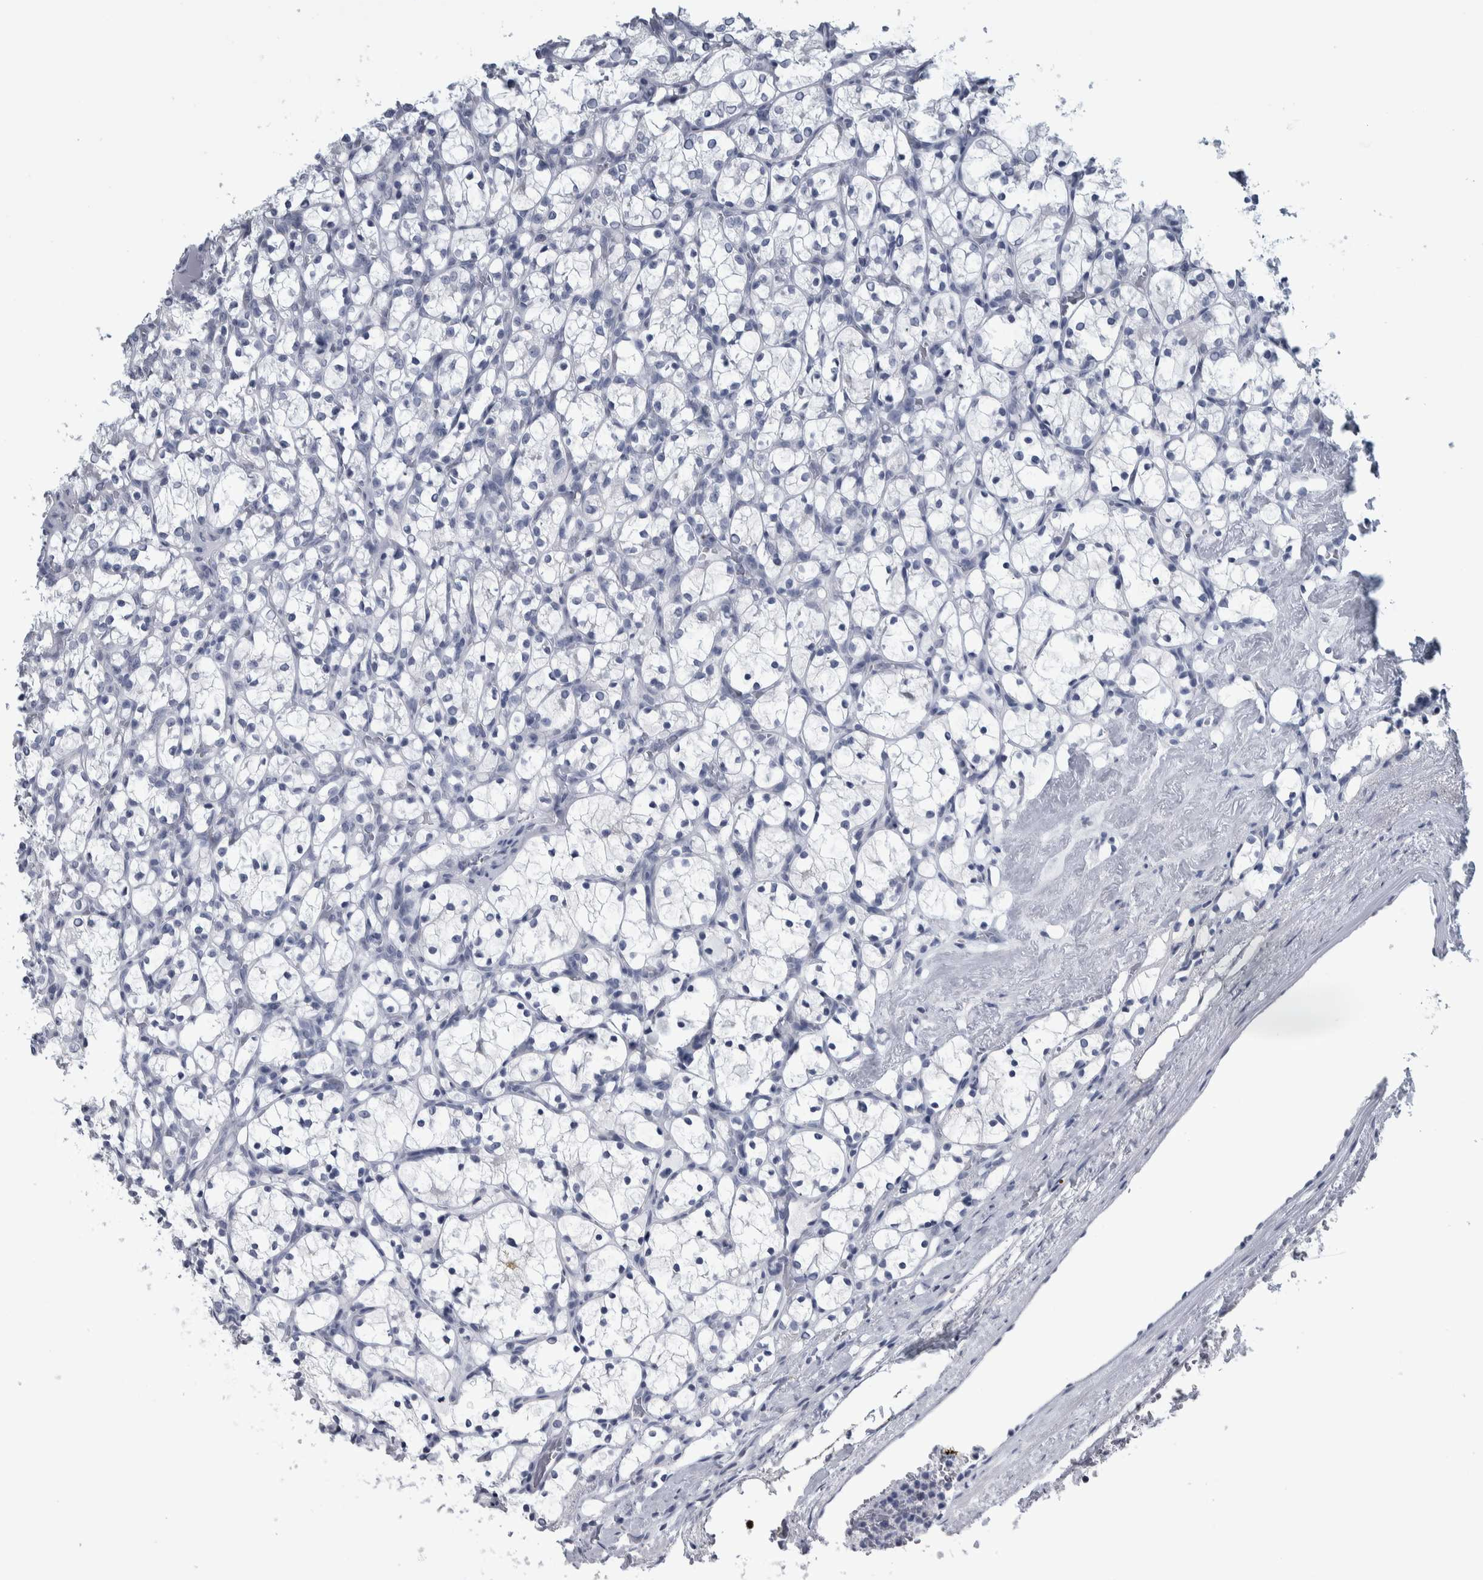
{"staining": {"intensity": "negative", "quantity": "none", "location": "none"}, "tissue": "renal cancer", "cell_type": "Tumor cells", "image_type": "cancer", "snomed": [{"axis": "morphology", "description": "Adenocarcinoma, NOS"}, {"axis": "topography", "description": "Kidney"}], "caption": "A high-resolution photomicrograph shows IHC staining of renal cancer, which exhibits no significant positivity in tumor cells.", "gene": "CDH17", "patient": {"sex": "female", "age": 69}}